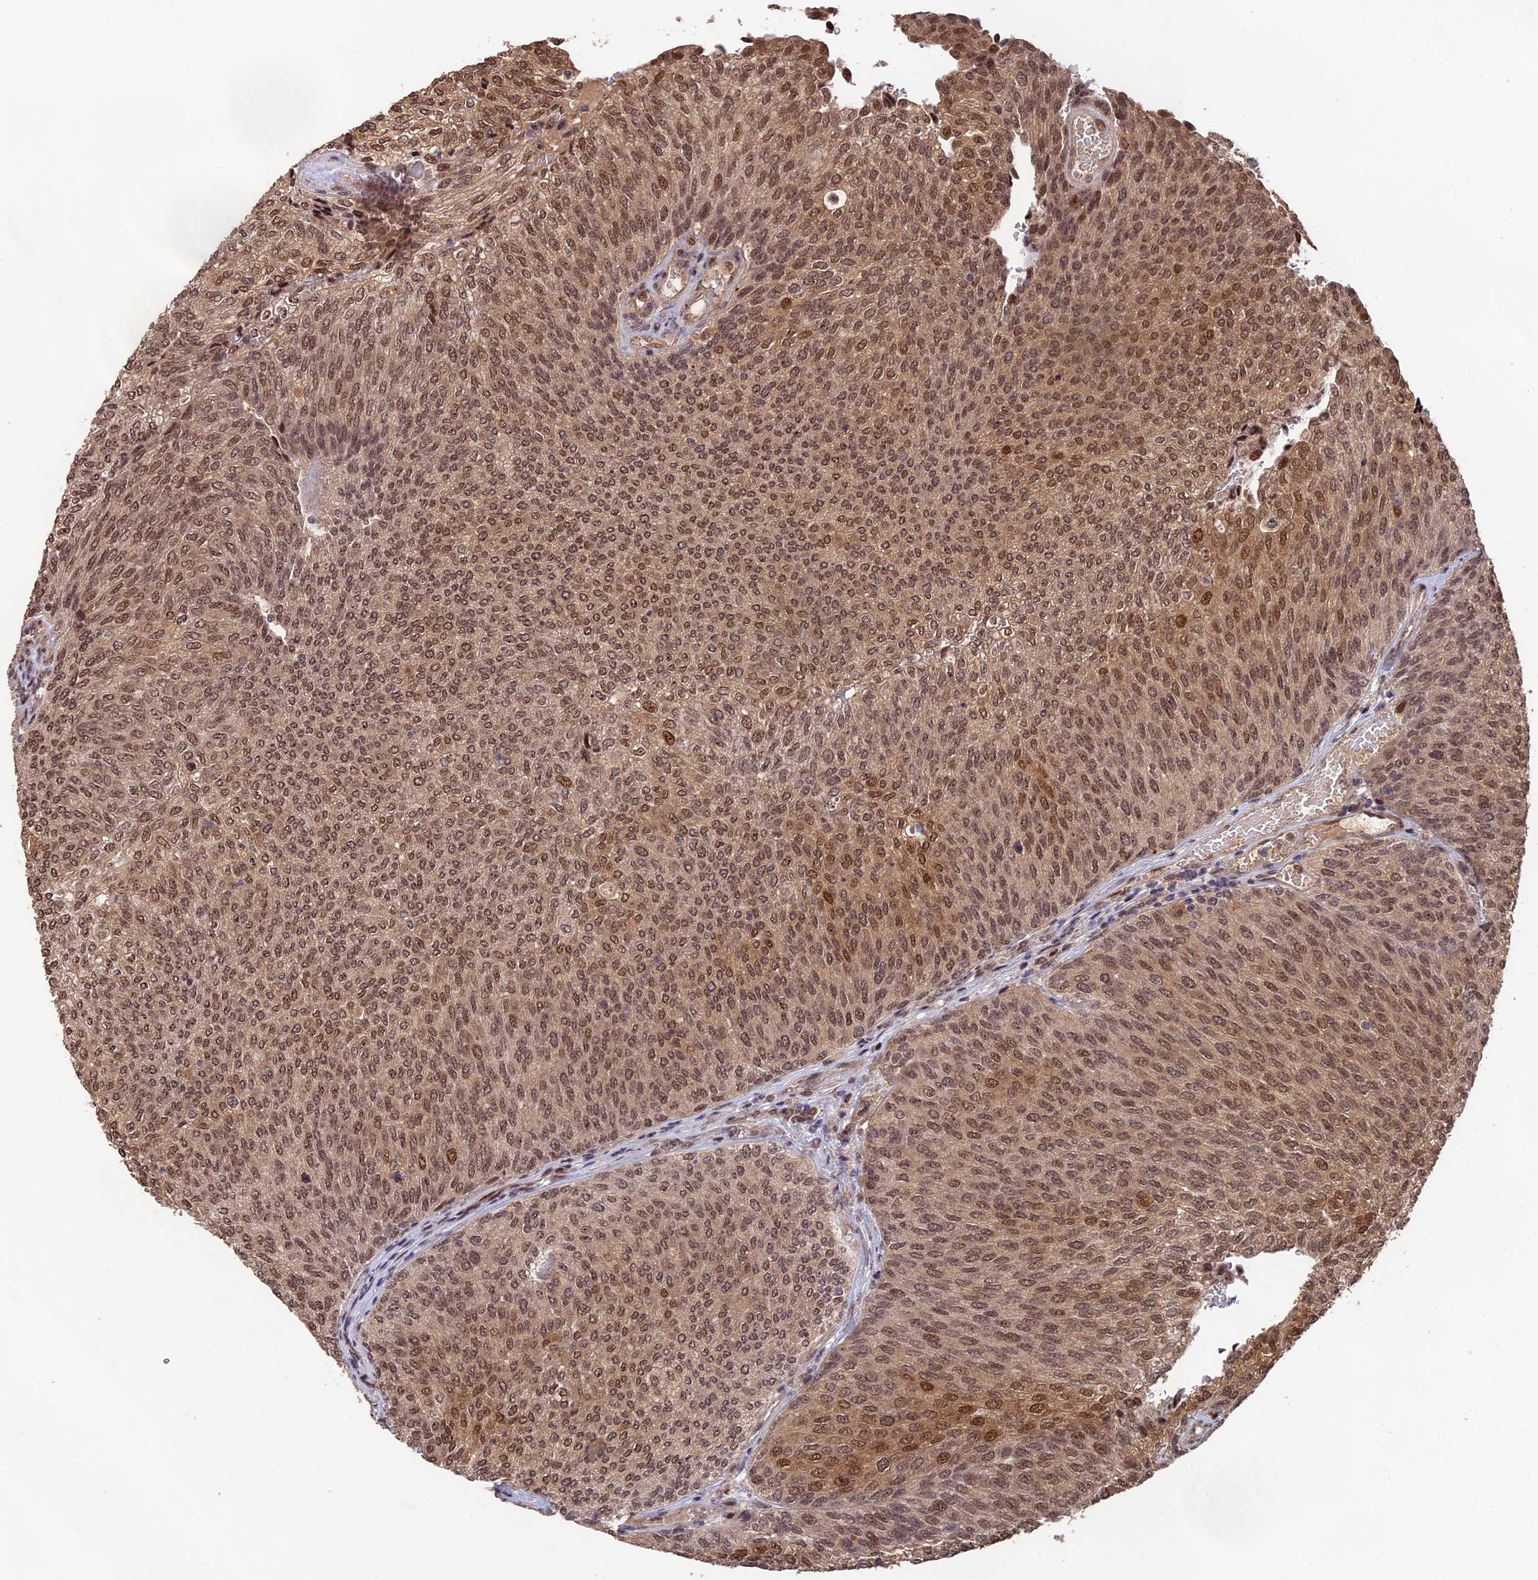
{"staining": {"intensity": "moderate", "quantity": ">75%", "location": "cytoplasmic/membranous,nuclear"}, "tissue": "urothelial cancer", "cell_type": "Tumor cells", "image_type": "cancer", "snomed": [{"axis": "morphology", "description": "Urothelial carcinoma, Low grade"}, {"axis": "topography", "description": "Urinary bladder"}], "caption": "High-magnification brightfield microscopy of urothelial cancer stained with DAB (brown) and counterstained with hematoxylin (blue). tumor cells exhibit moderate cytoplasmic/membranous and nuclear expression is seen in approximately>75% of cells. The staining is performed using DAB (3,3'-diaminobenzidine) brown chromogen to label protein expression. The nuclei are counter-stained blue using hematoxylin.", "gene": "OSBPL1A", "patient": {"sex": "female", "age": 79}}